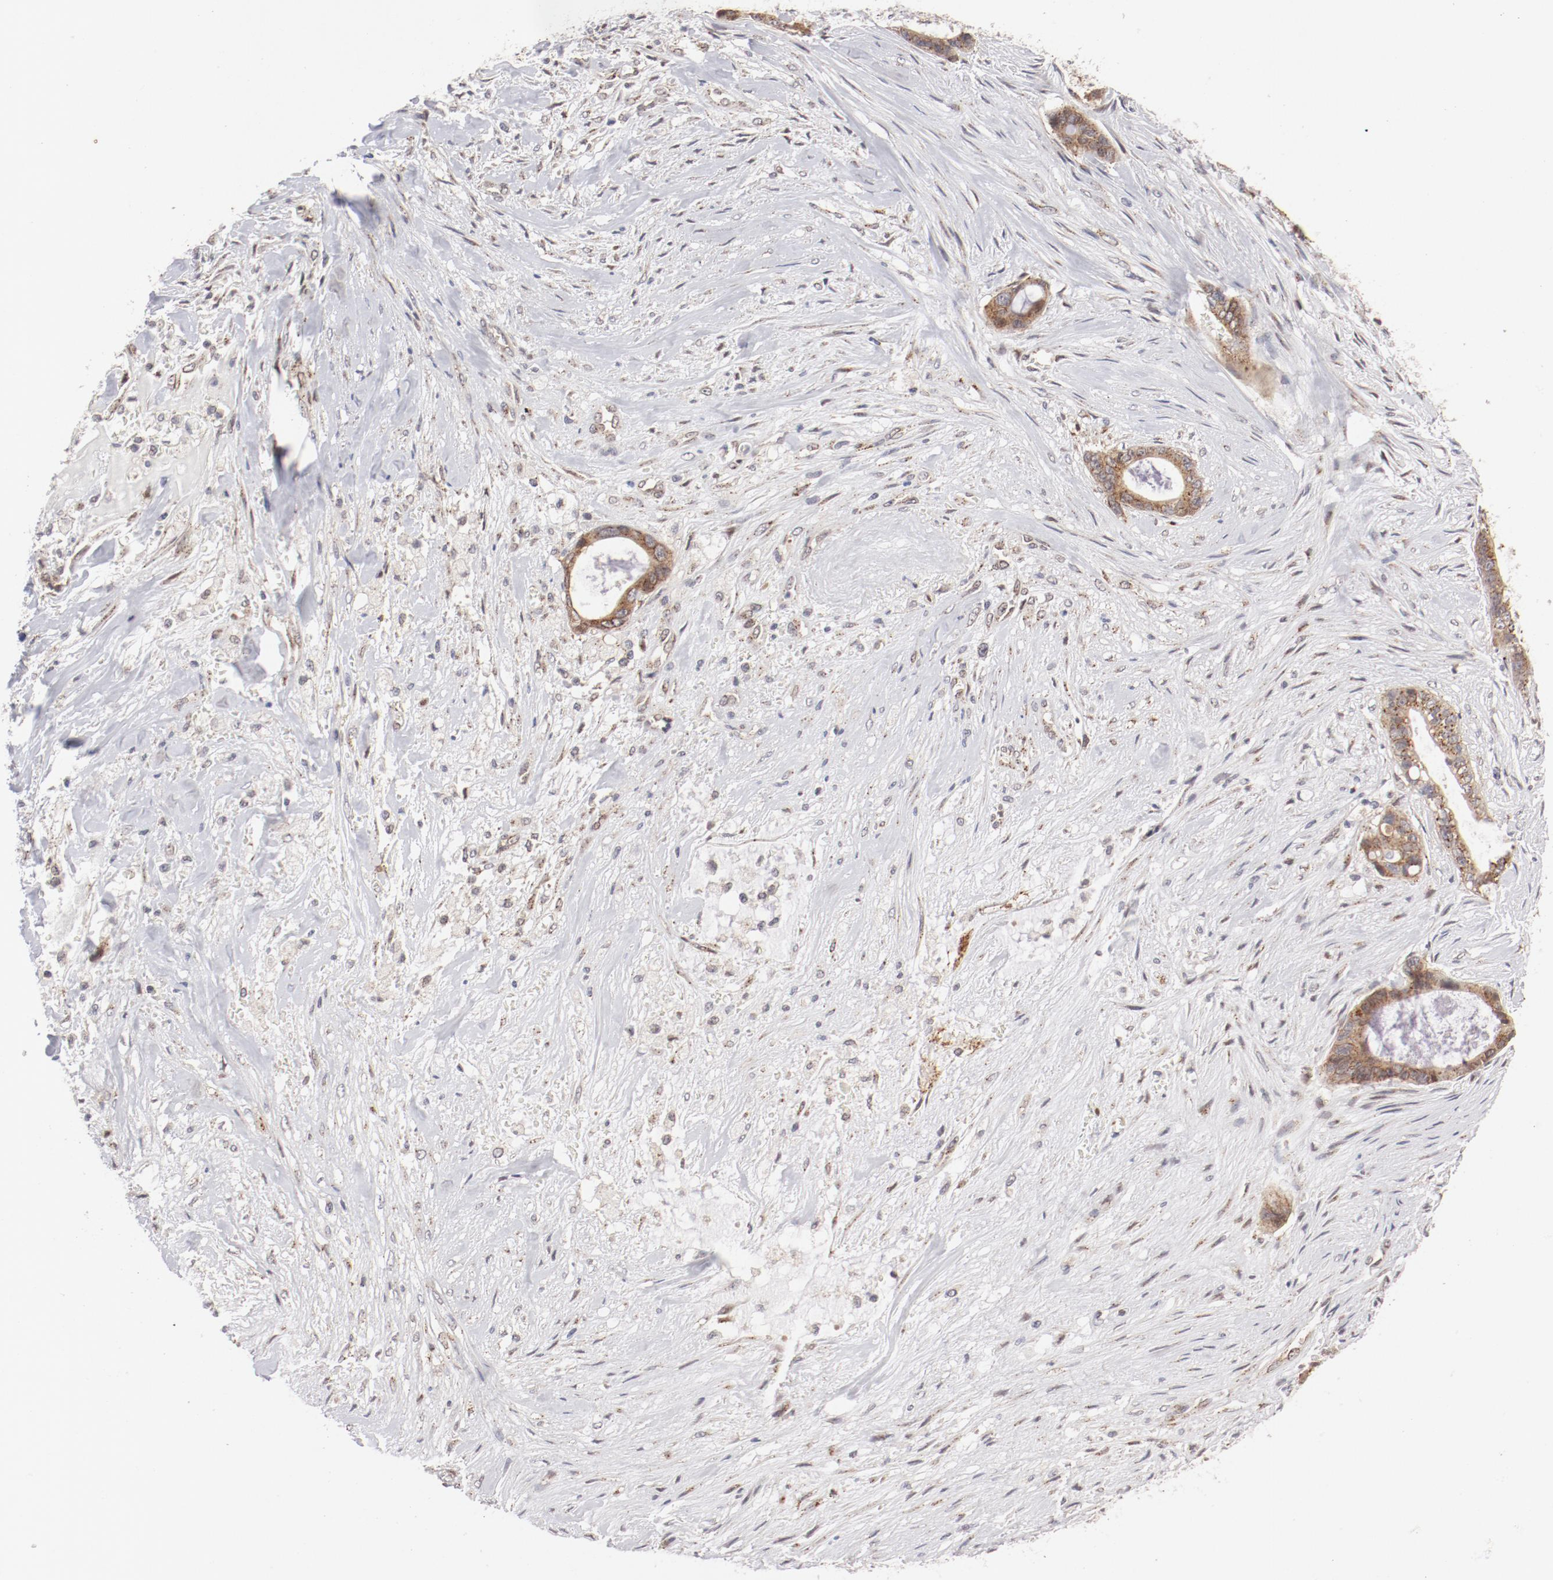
{"staining": {"intensity": "moderate", "quantity": ">75%", "location": "cytoplasmic/membranous"}, "tissue": "liver cancer", "cell_type": "Tumor cells", "image_type": "cancer", "snomed": [{"axis": "morphology", "description": "Cholangiocarcinoma"}, {"axis": "topography", "description": "Liver"}], "caption": "Liver cancer (cholangiocarcinoma) was stained to show a protein in brown. There is medium levels of moderate cytoplasmic/membranous expression in approximately >75% of tumor cells.", "gene": "RPL12", "patient": {"sex": "female", "age": 55}}